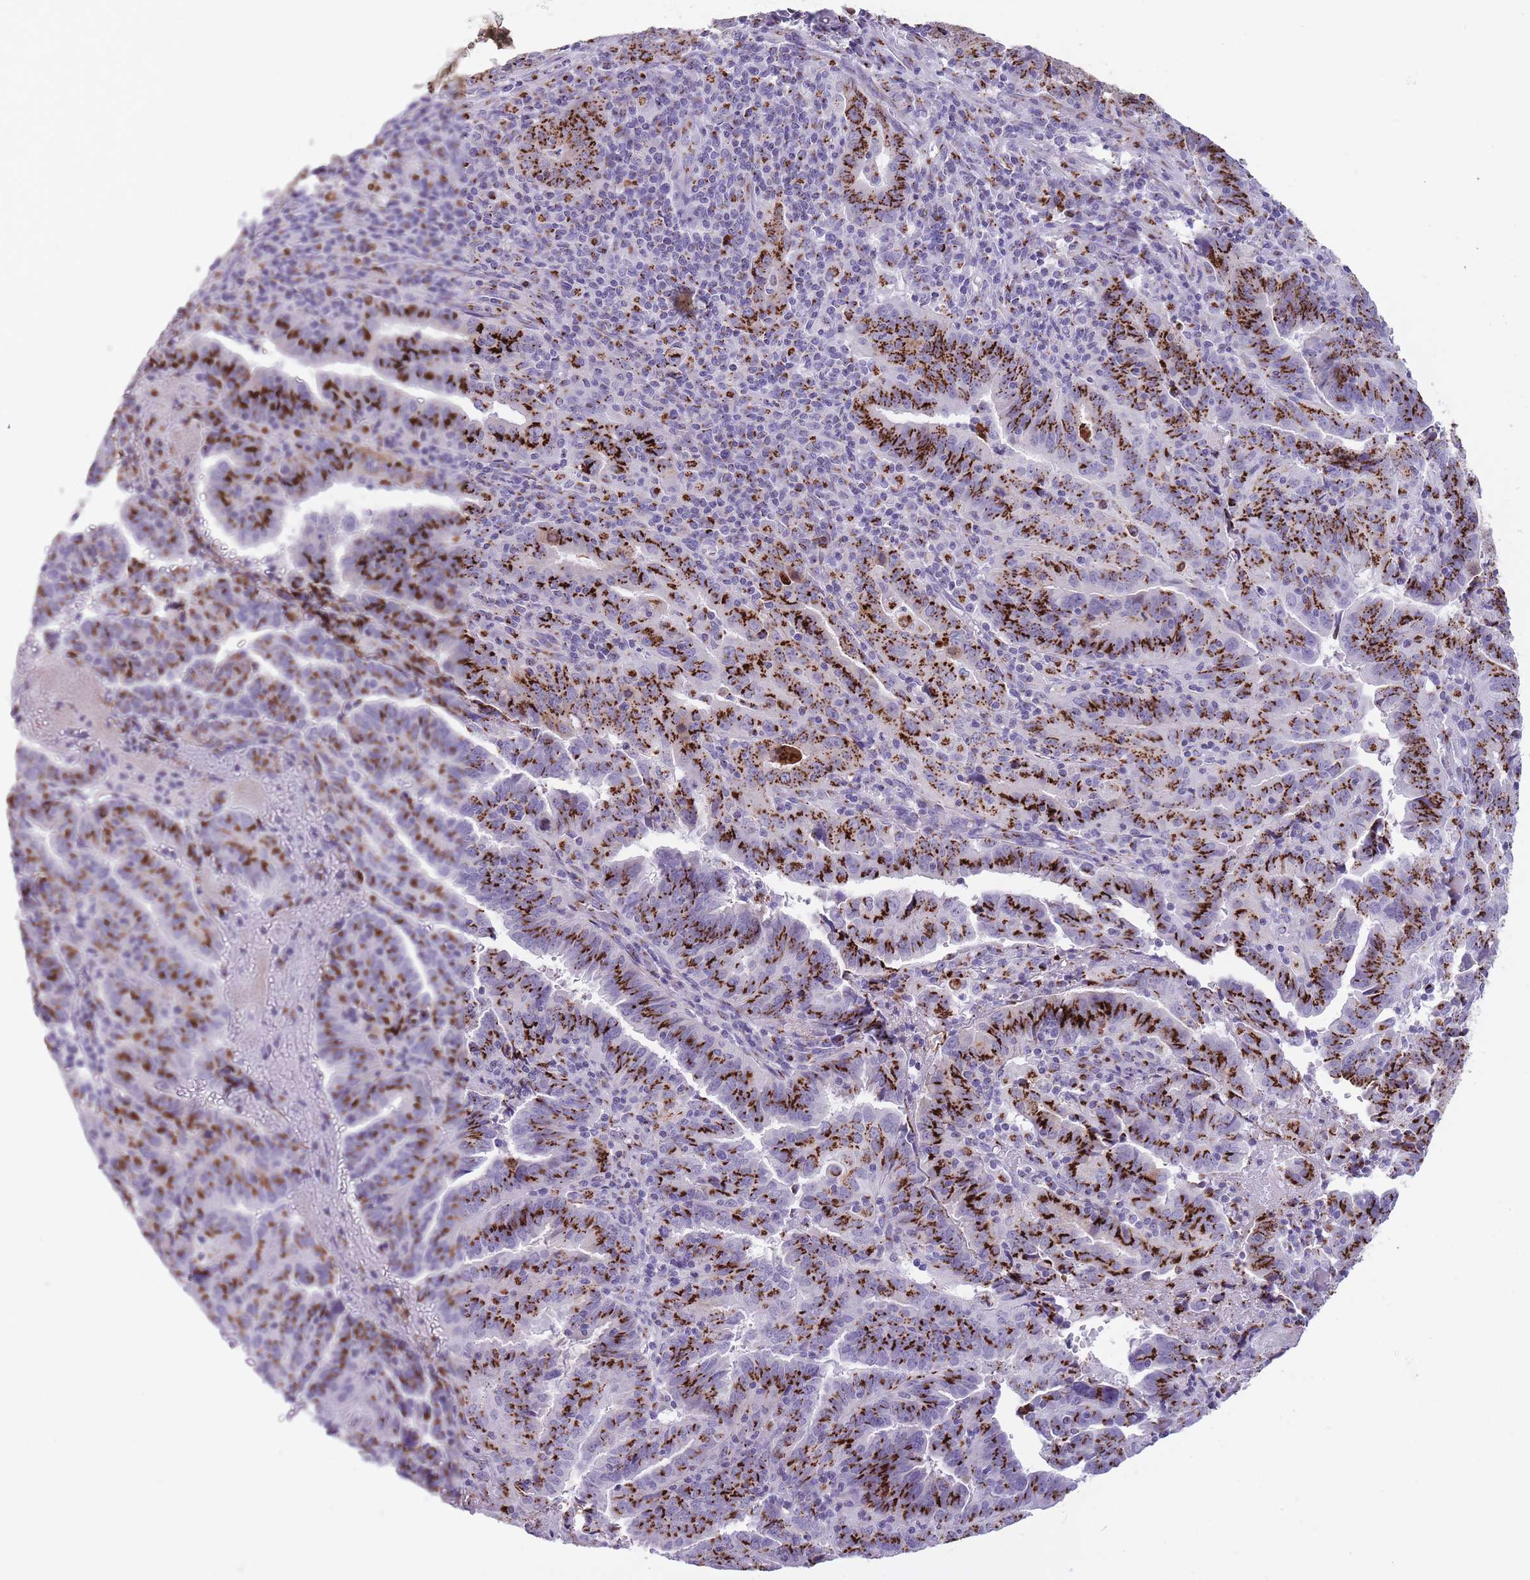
{"staining": {"intensity": "strong", "quantity": ">75%", "location": "cytoplasmic/membranous"}, "tissue": "endometrial cancer", "cell_type": "Tumor cells", "image_type": "cancer", "snomed": [{"axis": "morphology", "description": "Adenocarcinoma, NOS"}, {"axis": "topography", "description": "Endometrium"}], "caption": "Immunohistochemistry (IHC) (DAB) staining of human endometrial cancer exhibits strong cytoplasmic/membranous protein expression in about >75% of tumor cells.", "gene": "B4GALT2", "patient": {"sex": "female", "age": 60}}